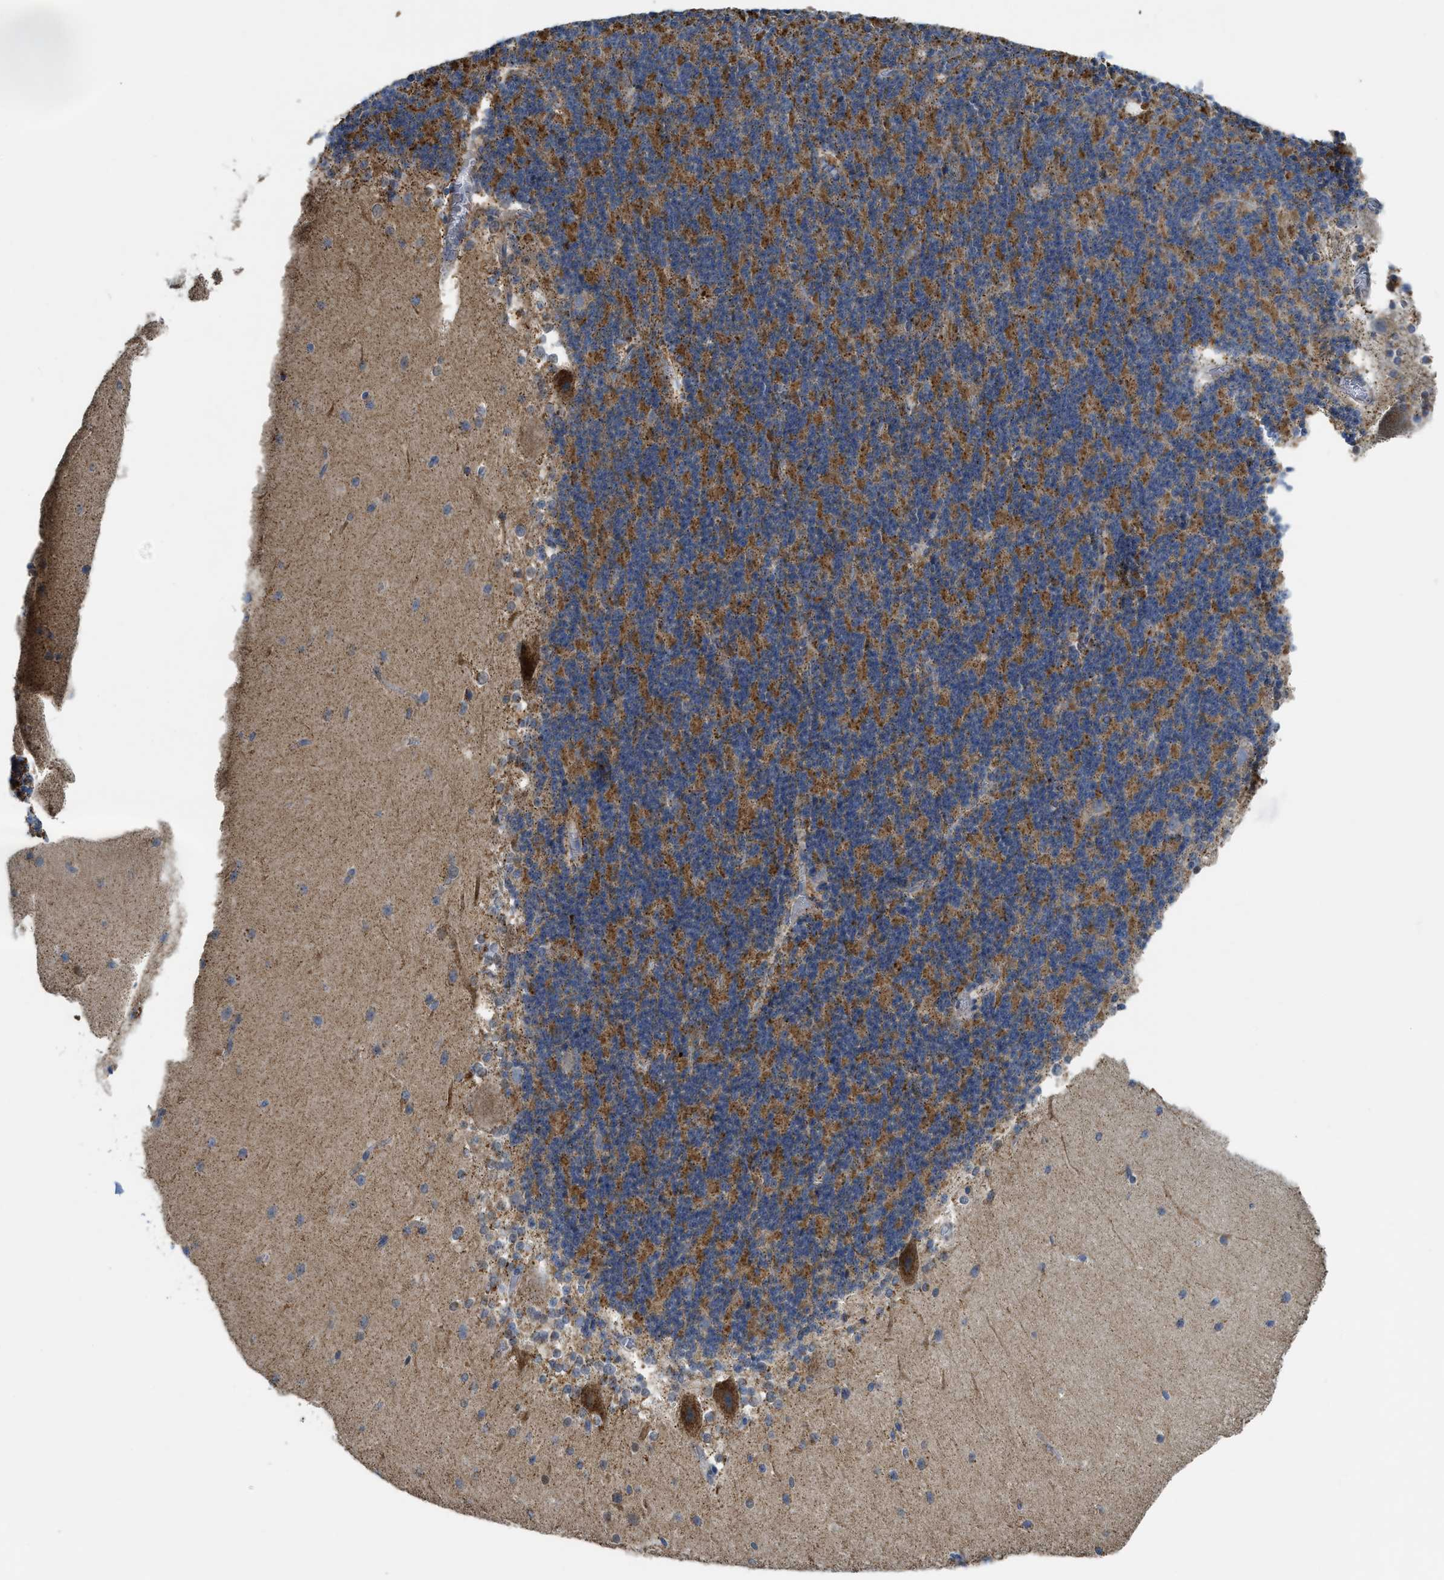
{"staining": {"intensity": "strong", "quantity": ">75%", "location": "cytoplasmic/membranous"}, "tissue": "cerebellum", "cell_type": "Cells in granular layer", "image_type": "normal", "snomed": [{"axis": "morphology", "description": "Normal tissue, NOS"}, {"axis": "topography", "description": "Cerebellum"}], "caption": "Human cerebellum stained for a protein (brown) reveals strong cytoplasmic/membranous positive staining in approximately >75% of cells in granular layer.", "gene": "GATD3", "patient": {"sex": "female", "age": 19}}